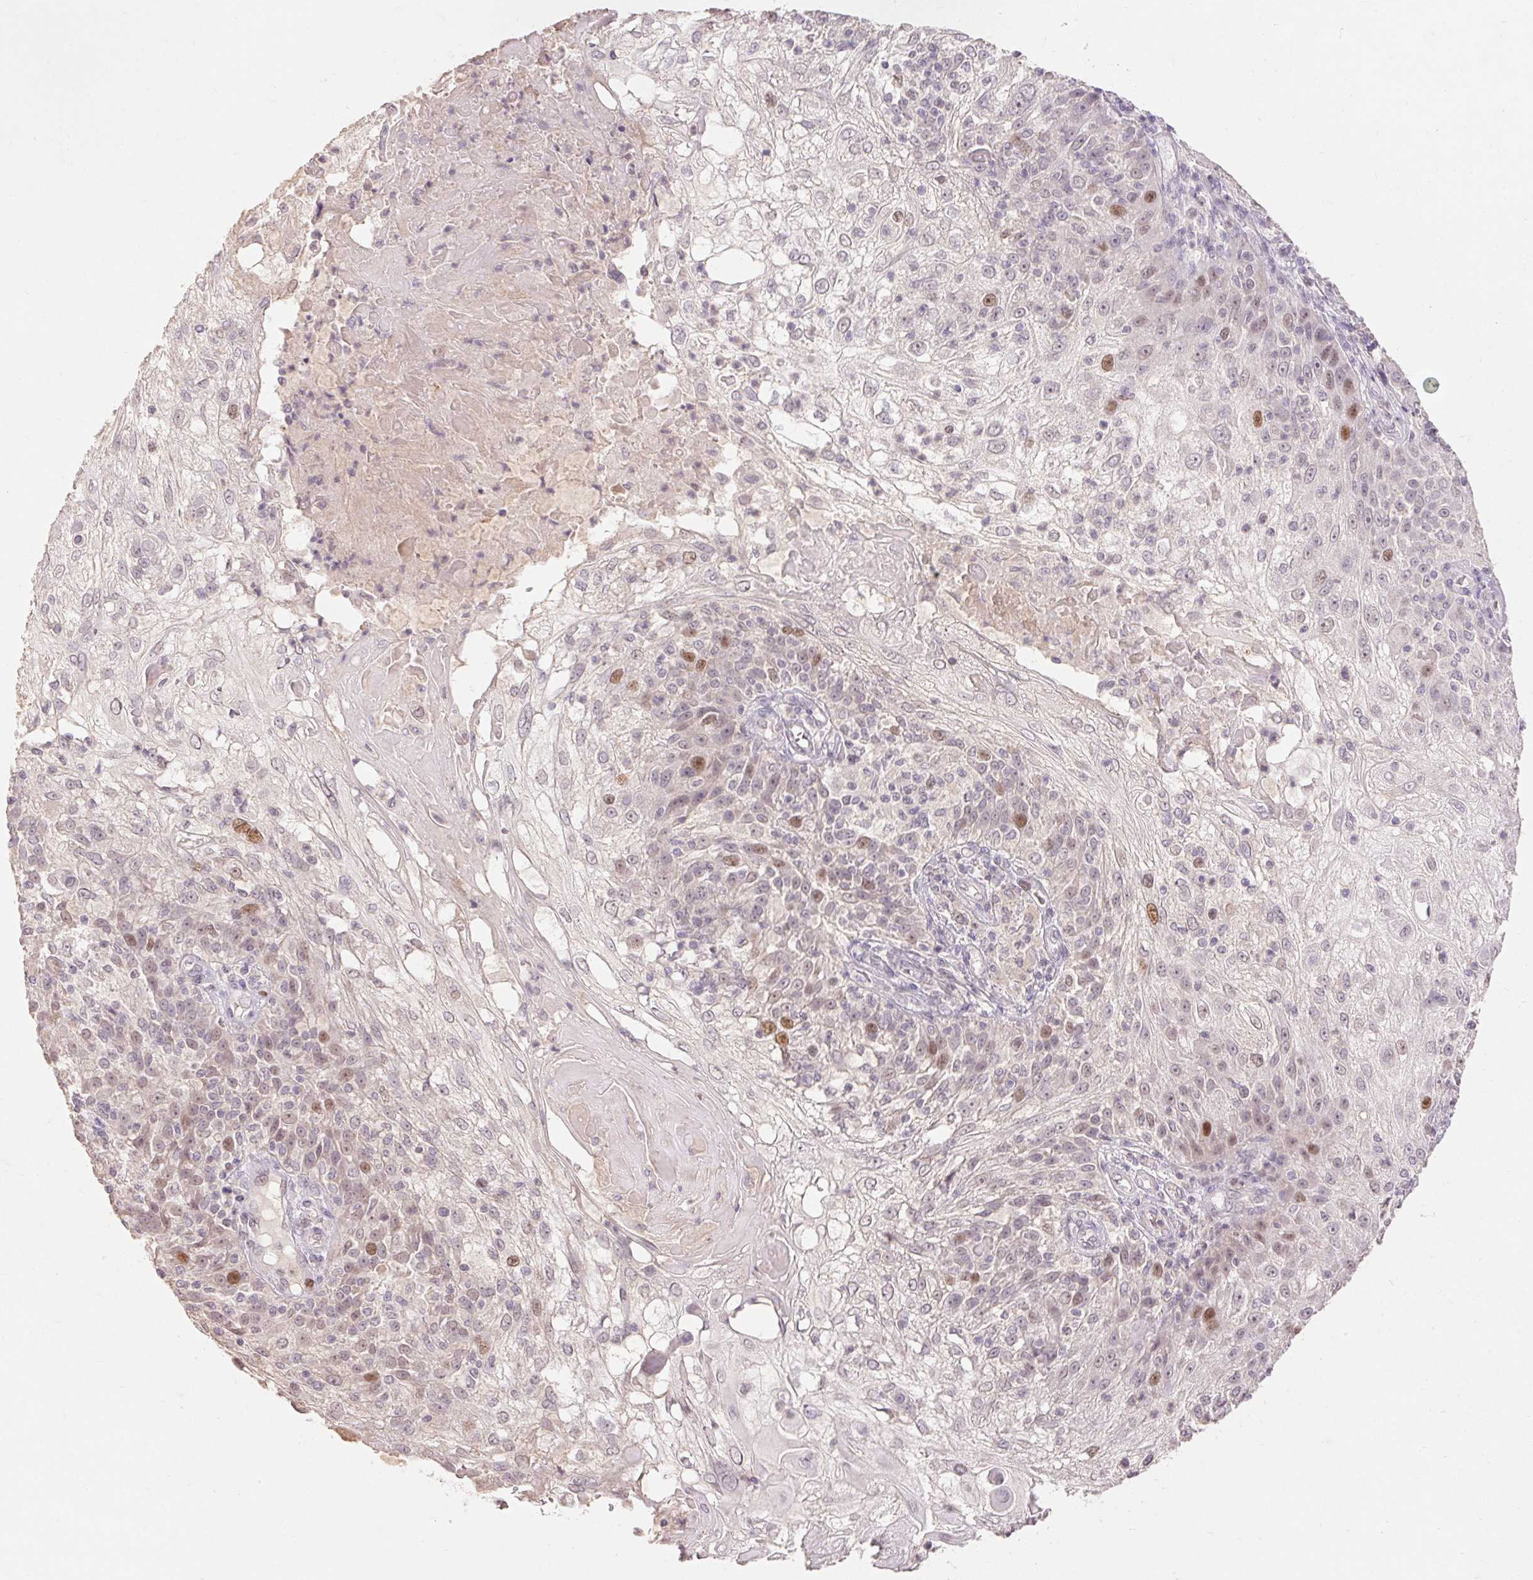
{"staining": {"intensity": "moderate", "quantity": "<25%", "location": "nuclear"}, "tissue": "skin cancer", "cell_type": "Tumor cells", "image_type": "cancer", "snomed": [{"axis": "morphology", "description": "Normal tissue, NOS"}, {"axis": "morphology", "description": "Squamous cell carcinoma, NOS"}, {"axis": "topography", "description": "Skin"}], "caption": "About <25% of tumor cells in skin cancer (squamous cell carcinoma) display moderate nuclear protein positivity as visualized by brown immunohistochemical staining.", "gene": "SKP2", "patient": {"sex": "female", "age": 83}}